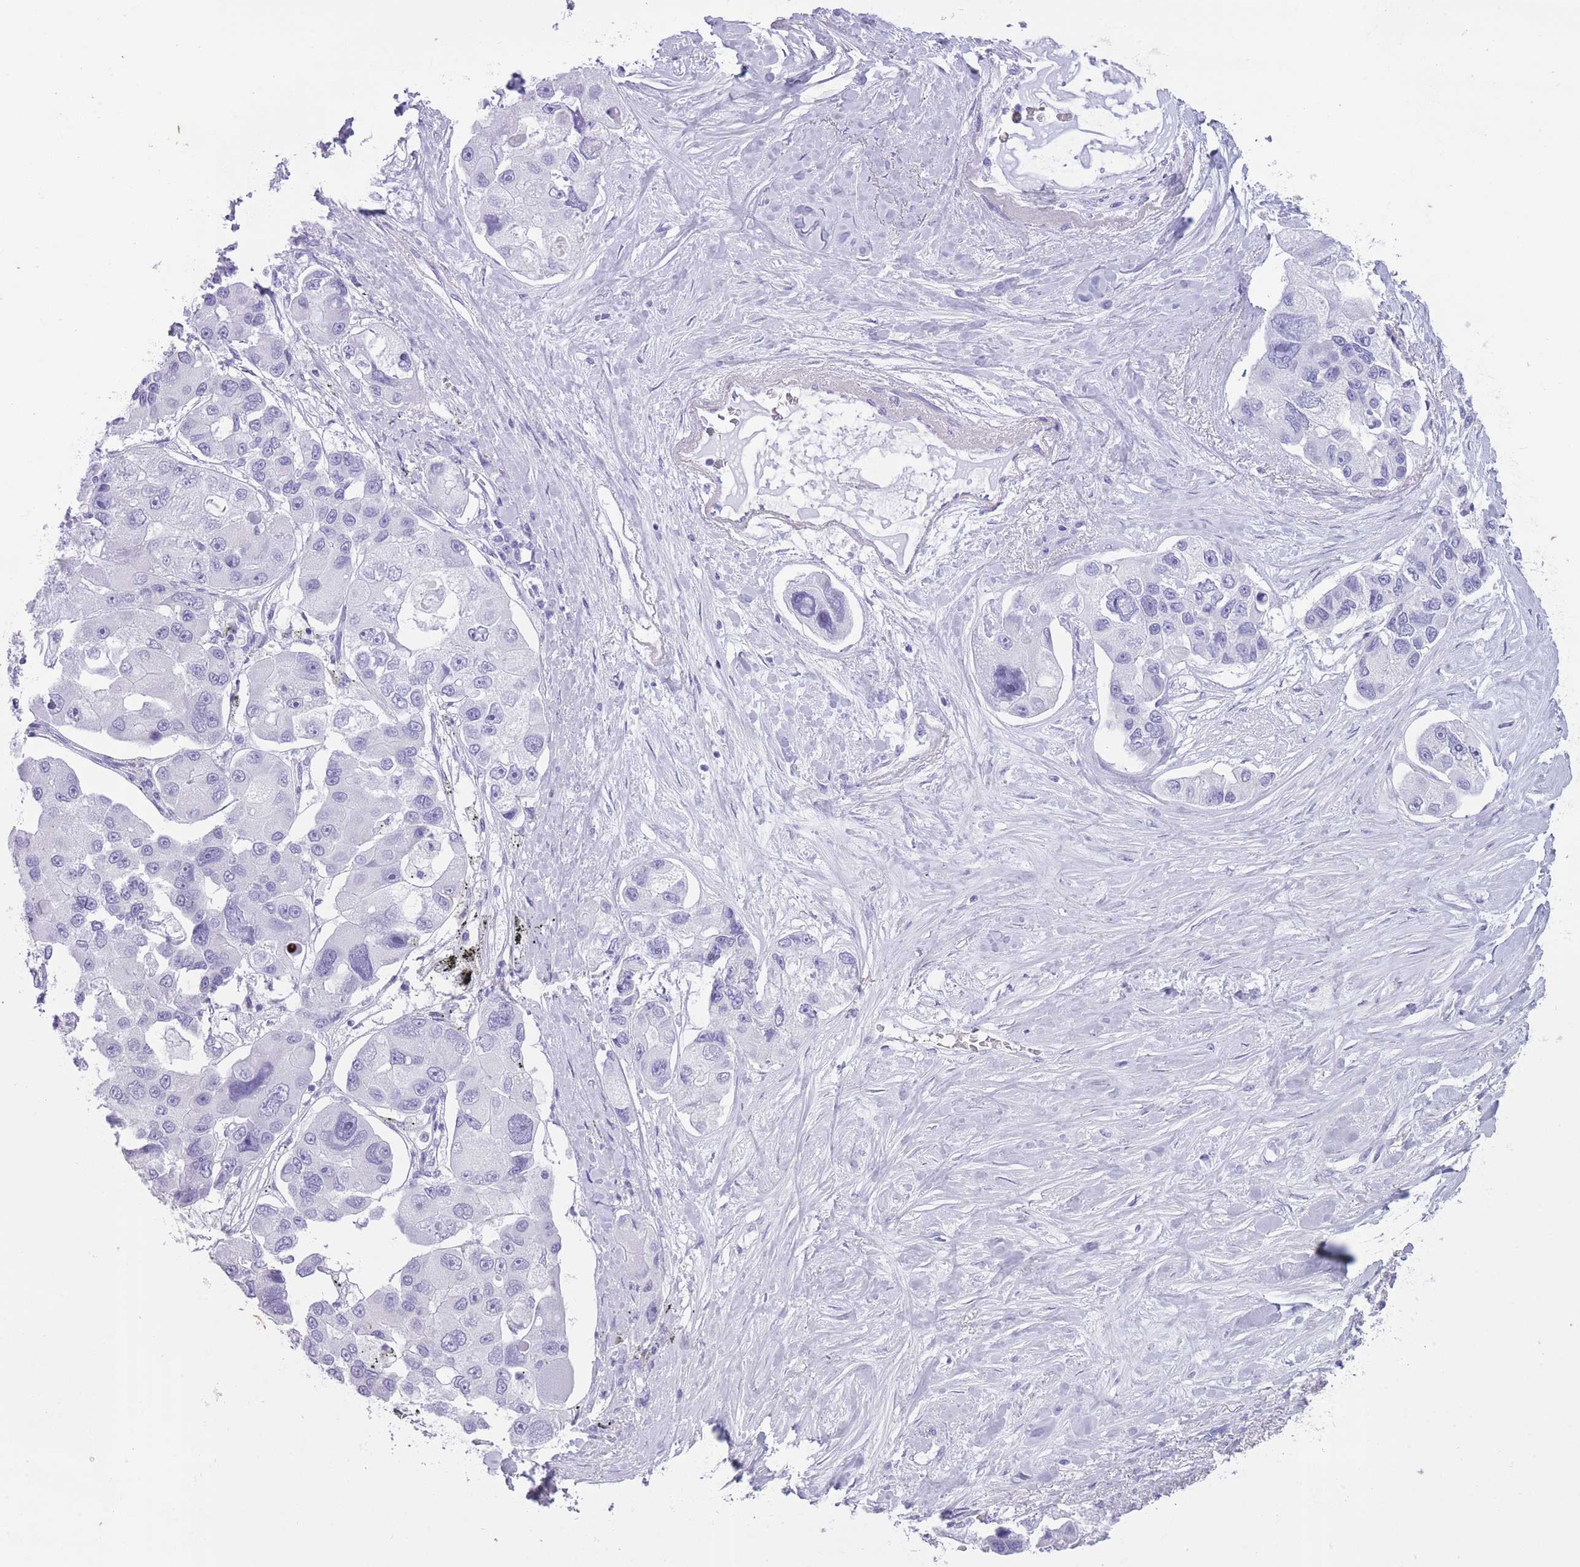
{"staining": {"intensity": "negative", "quantity": "none", "location": "none"}, "tissue": "lung cancer", "cell_type": "Tumor cells", "image_type": "cancer", "snomed": [{"axis": "morphology", "description": "Adenocarcinoma, NOS"}, {"axis": "topography", "description": "Lung"}], "caption": "Adenocarcinoma (lung) stained for a protein using immunohistochemistry reveals no positivity tumor cells.", "gene": "OR4F21", "patient": {"sex": "female", "age": 54}}